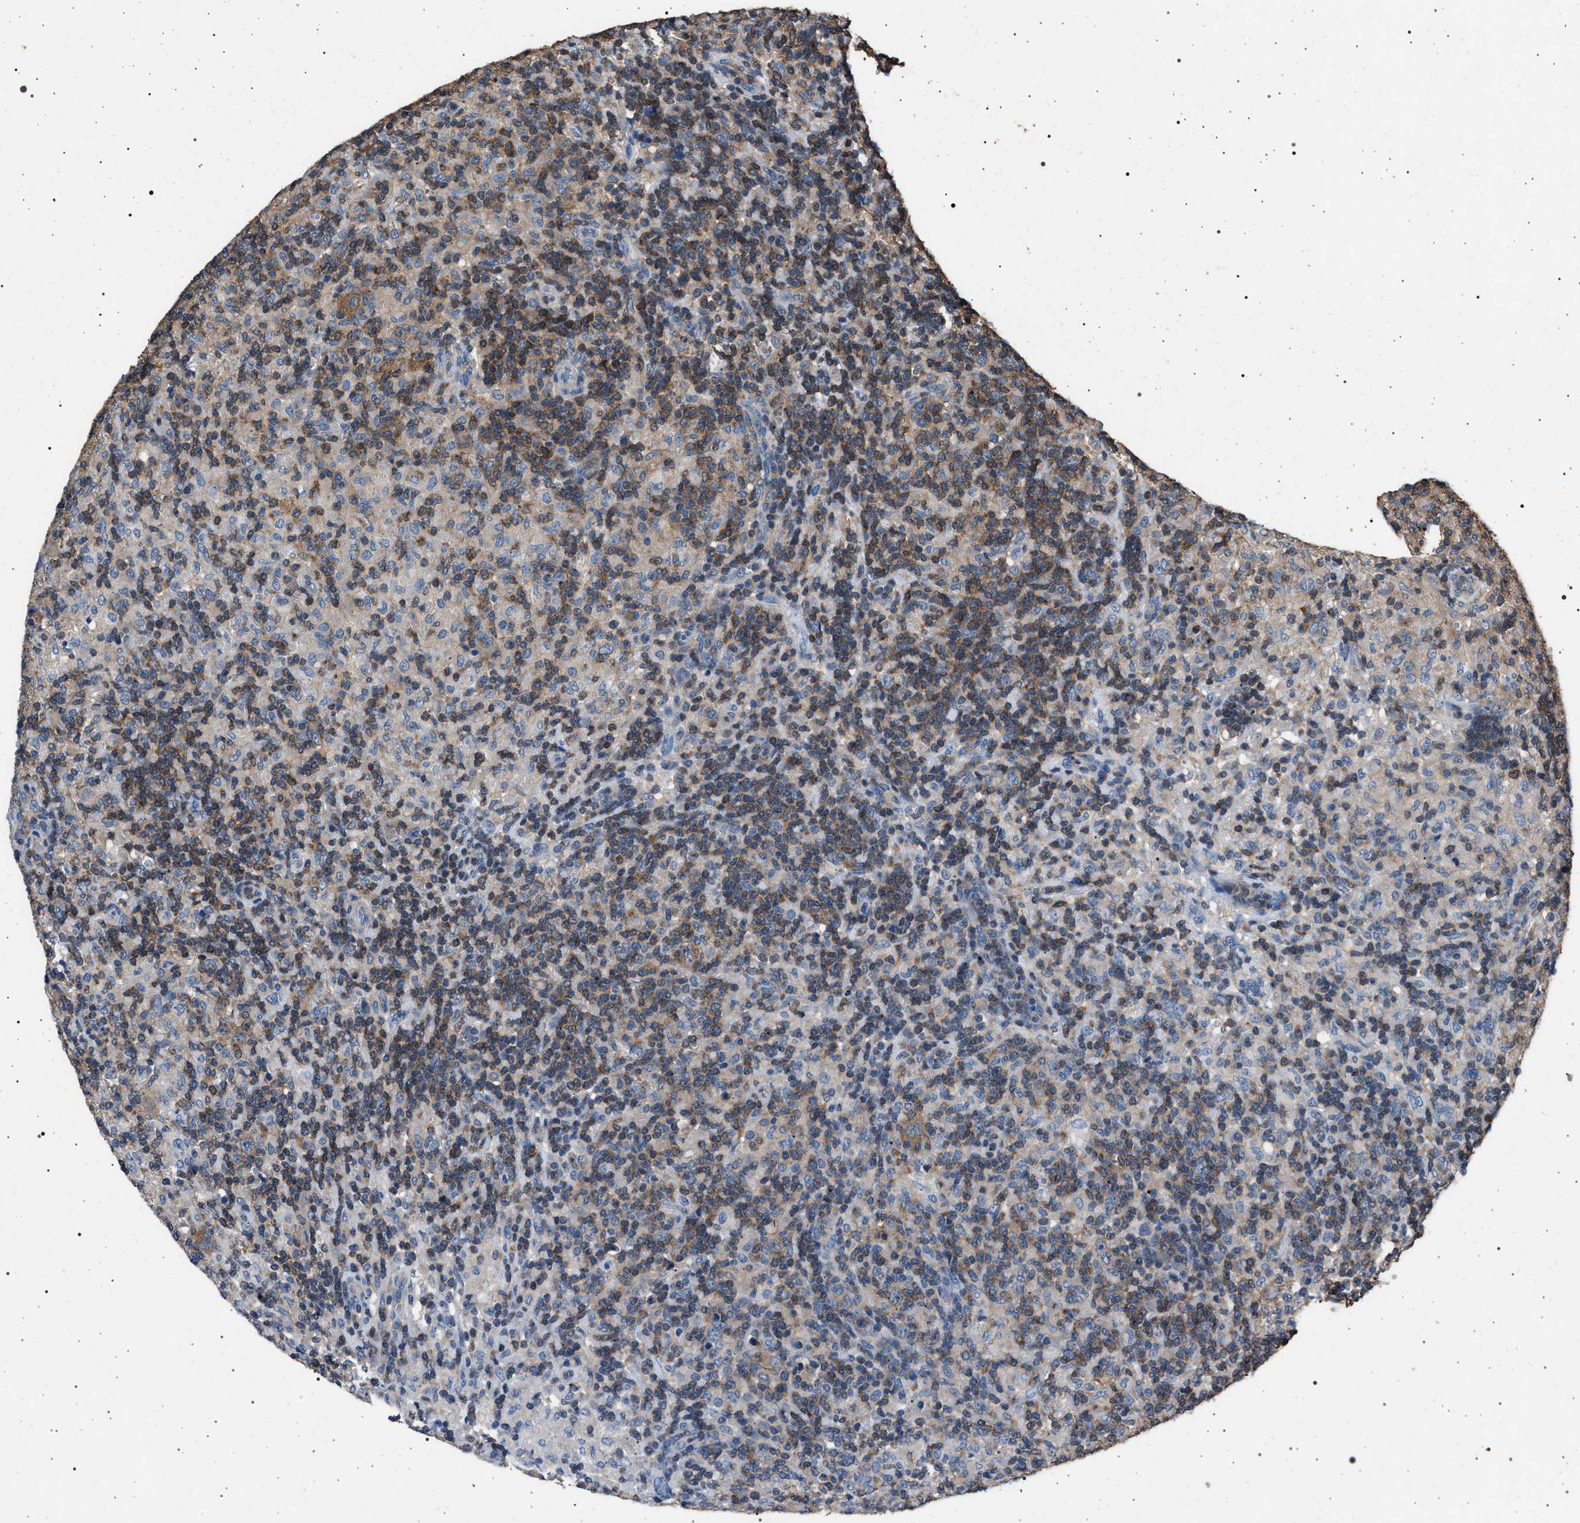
{"staining": {"intensity": "moderate", "quantity": "25%-75%", "location": "cytoplasmic/membranous"}, "tissue": "lymphoma", "cell_type": "Tumor cells", "image_type": "cancer", "snomed": [{"axis": "morphology", "description": "Hodgkin's disease, NOS"}, {"axis": "topography", "description": "Lymph node"}], "caption": "Immunohistochemistry histopathology image of lymphoma stained for a protein (brown), which displays medium levels of moderate cytoplasmic/membranous staining in approximately 25%-75% of tumor cells.", "gene": "SMAP2", "patient": {"sex": "male", "age": 70}}